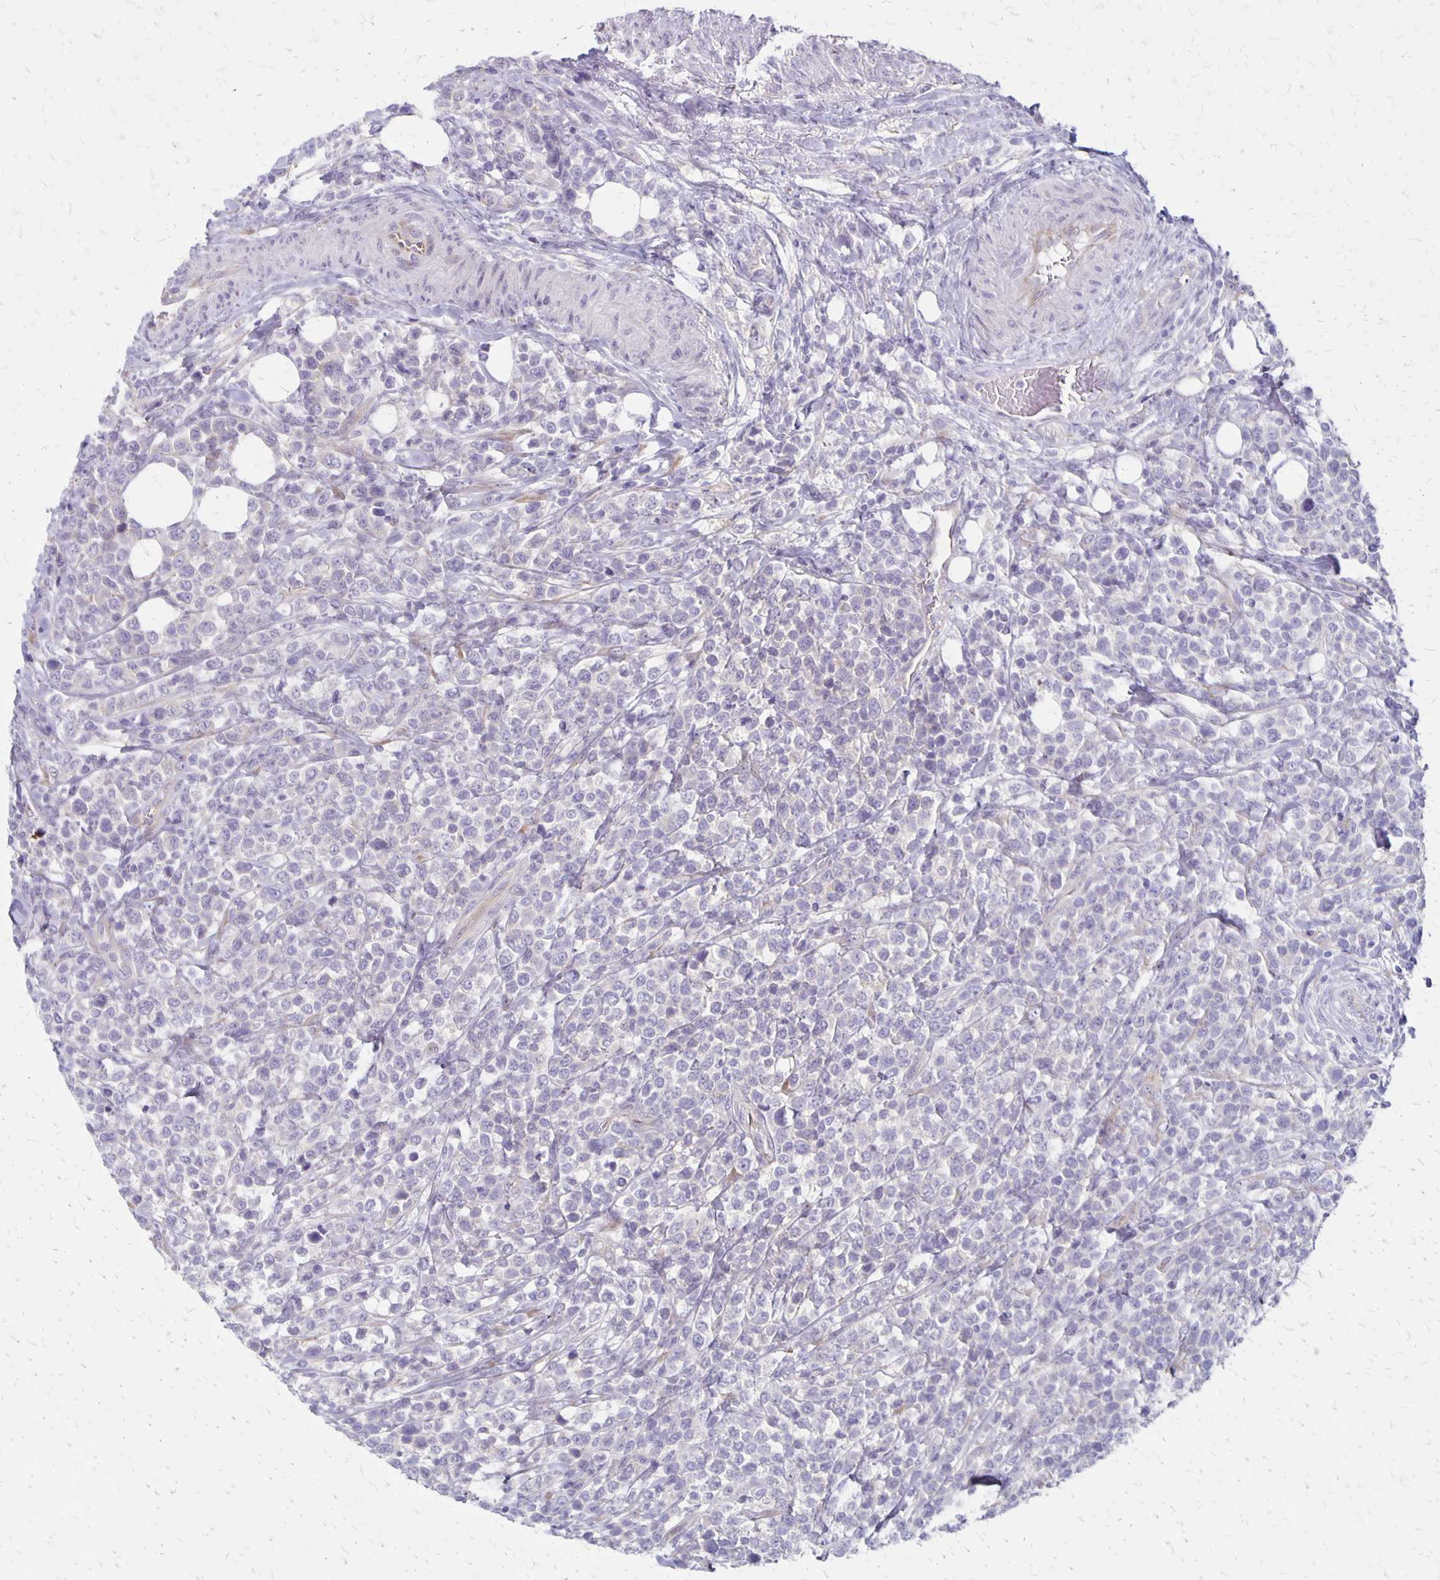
{"staining": {"intensity": "negative", "quantity": "none", "location": "none"}, "tissue": "lymphoma", "cell_type": "Tumor cells", "image_type": "cancer", "snomed": [{"axis": "morphology", "description": "Malignant lymphoma, non-Hodgkin's type, High grade"}, {"axis": "topography", "description": "Soft tissue"}], "caption": "Protein analysis of high-grade malignant lymphoma, non-Hodgkin's type reveals no significant expression in tumor cells.", "gene": "HOMER1", "patient": {"sex": "female", "age": 56}}